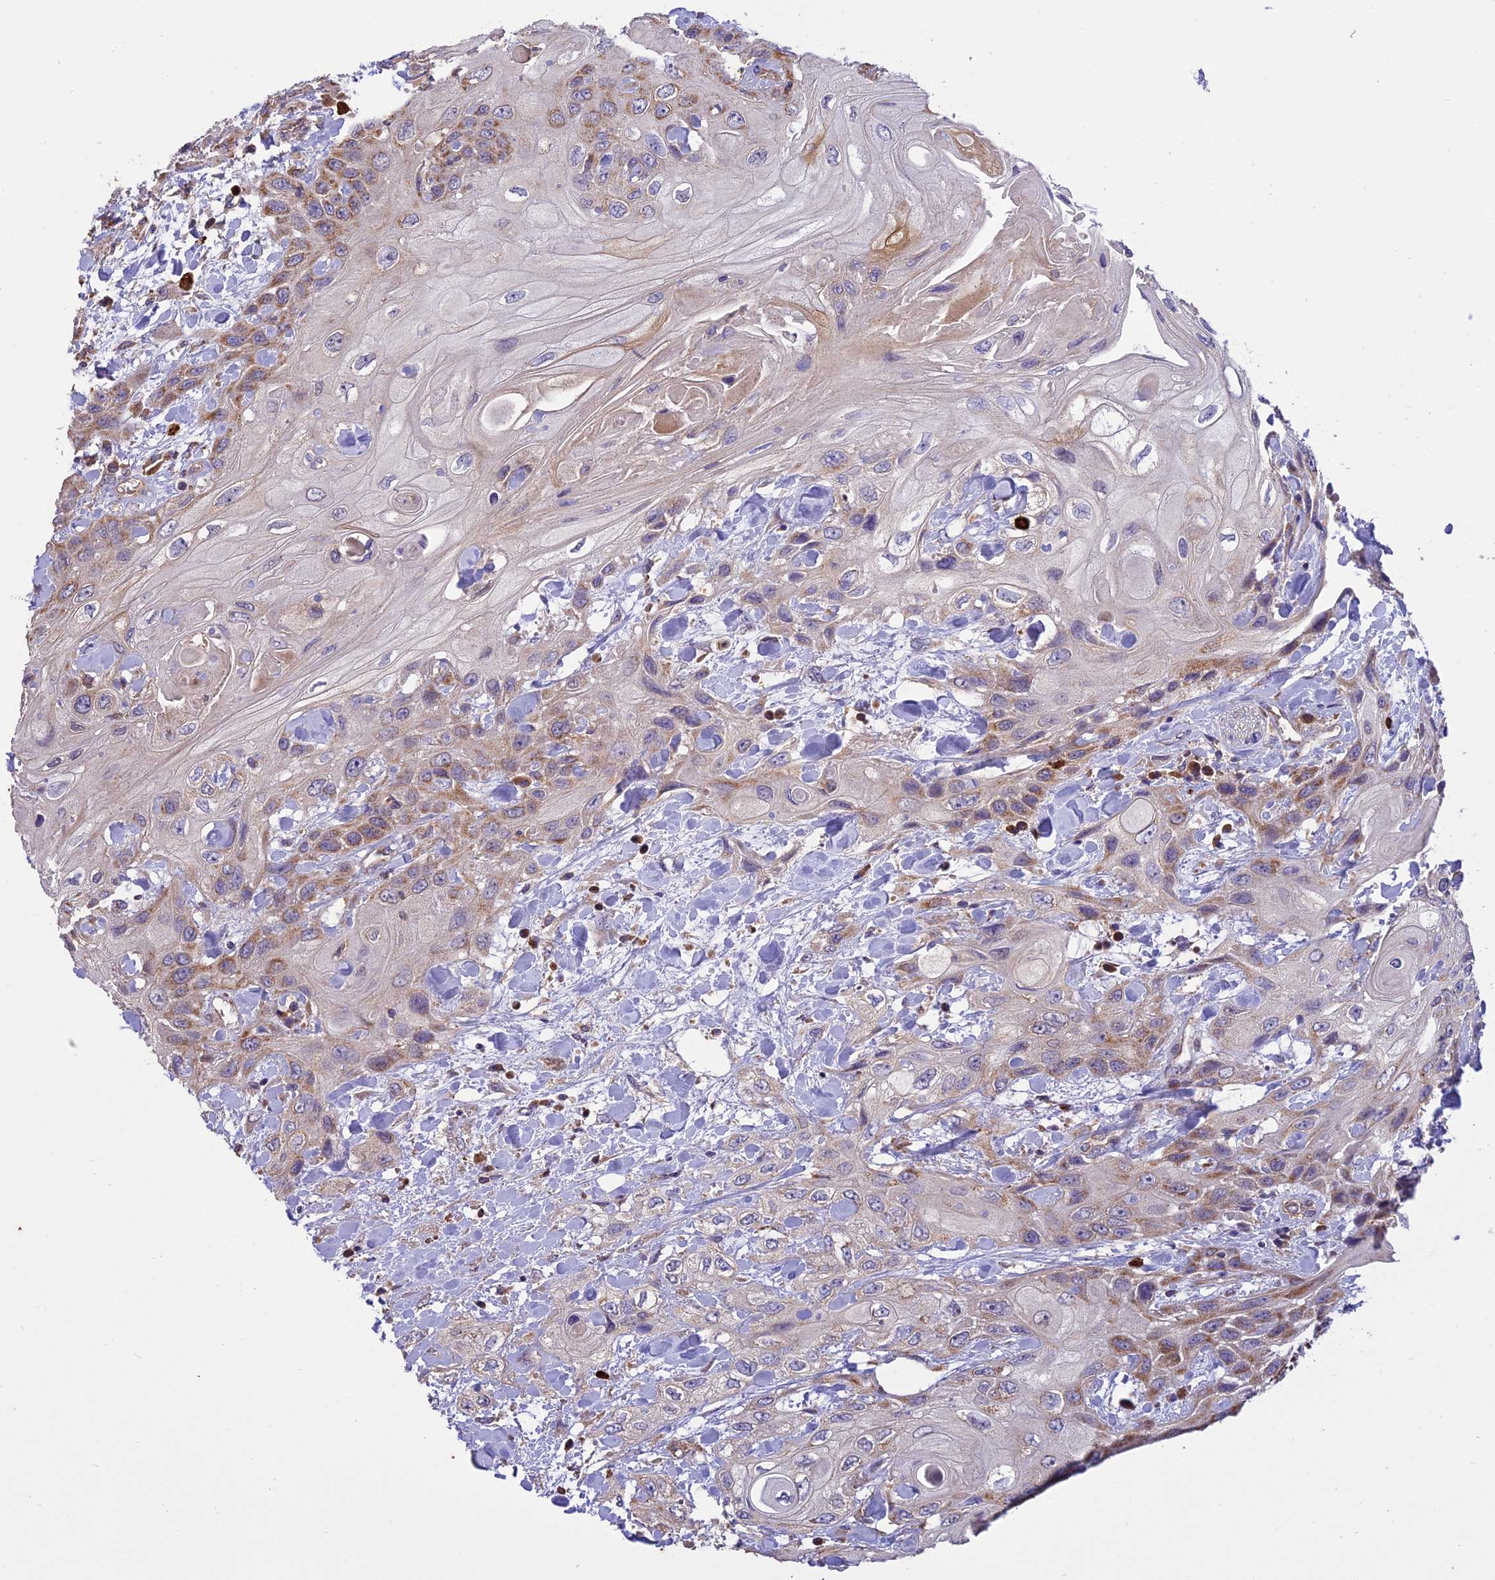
{"staining": {"intensity": "moderate", "quantity": "<25%", "location": "cytoplasmic/membranous"}, "tissue": "head and neck cancer", "cell_type": "Tumor cells", "image_type": "cancer", "snomed": [{"axis": "morphology", "description": "Squamous cell carcinoma, NOS"}, {"axis": "topography", "description": "Head-Neck"}], "caption": "Human head and neck cancer (squamous cell carcinoma) stained with a protein marker reveals moderate staining in tumor cells.", "gene": "NDUFAF1", "patient": {"sex": "female", "age": 43}}